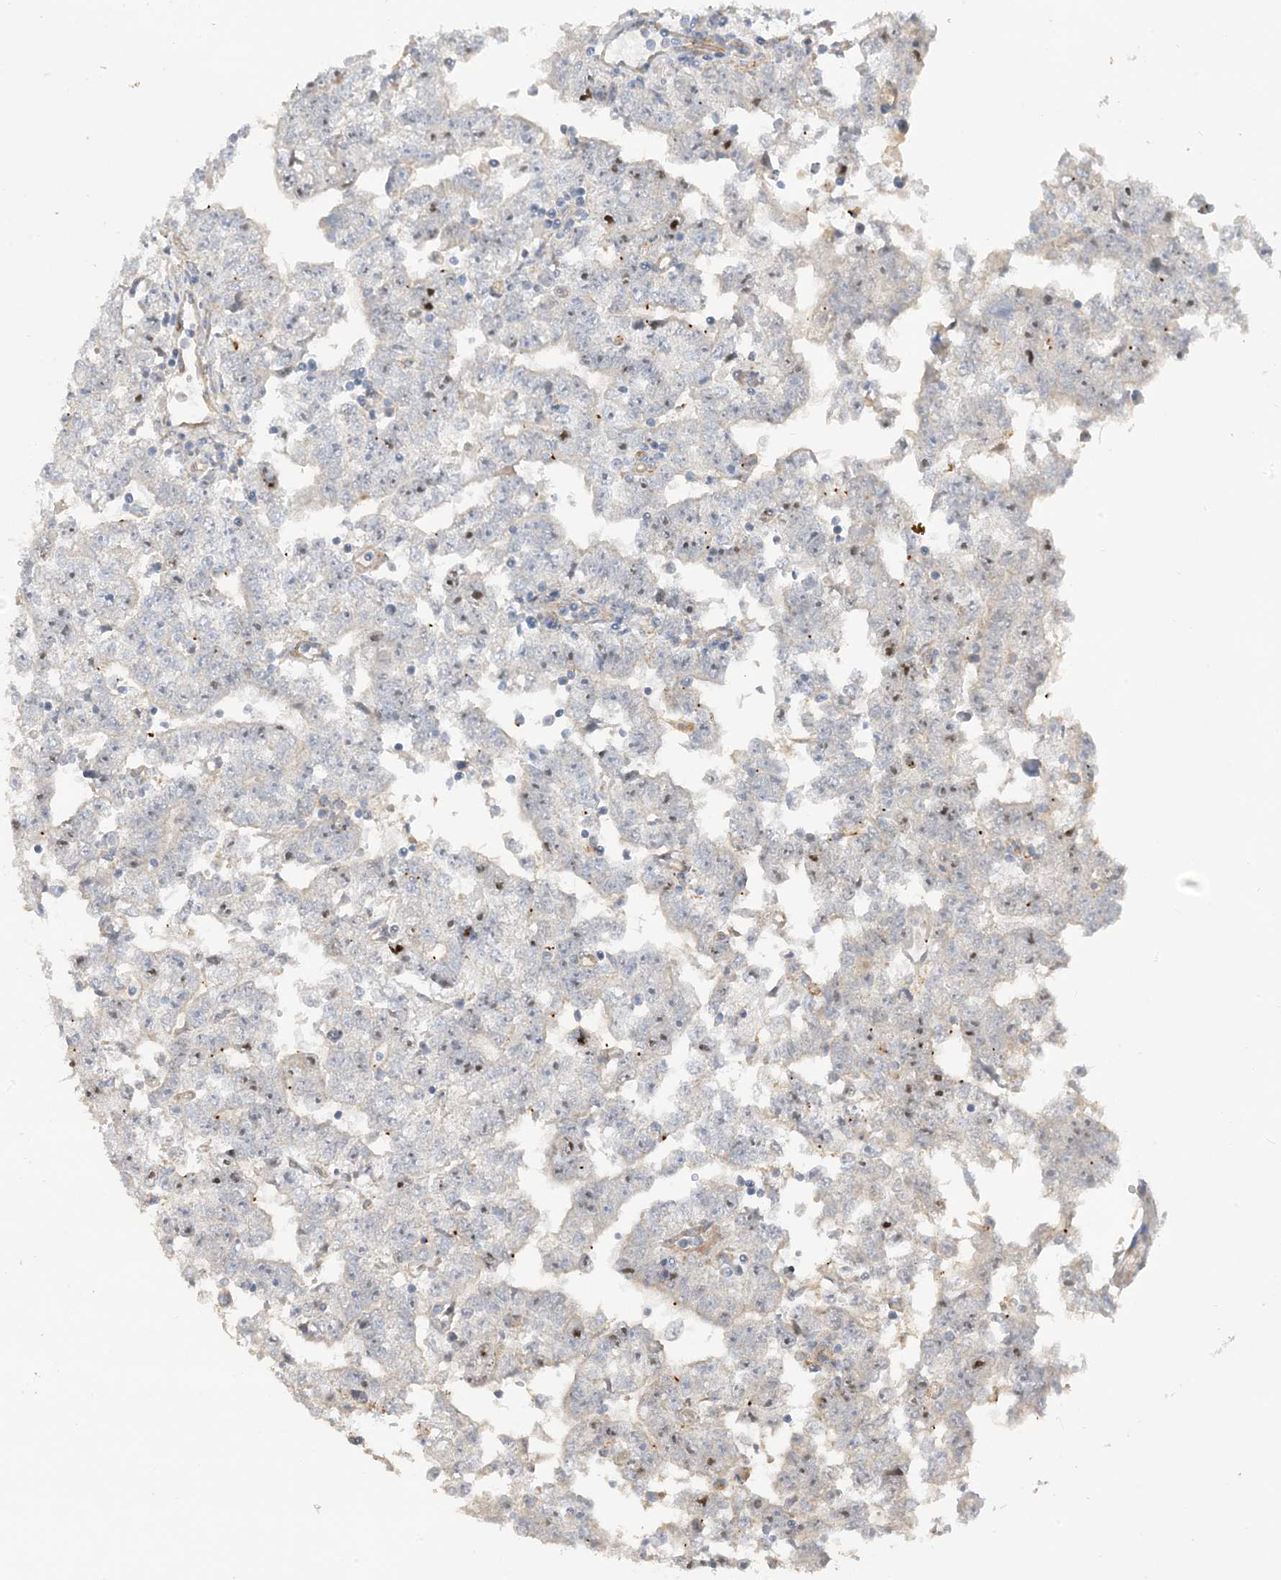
{"staining": {"intensity": "moderate", "quantity": "<25%", "location": "nuclear"}, "tissue": "testis cancer", "cell_type": "Tumor cells", "image_type": "cancer", "snomed": [{"axis": "morphology", "description": "Carcinoma, Embryonal, NOS"}, {"axis": "topography", "description": "Testis"}], "caption": "The micrograph exhibits a brown stain indicating the presence of a protein in the nuclear of tumor cells in testis embryonal carcinoma.", "gene": "PEAR1", "patient": {"sex": "male", "age": 25}}